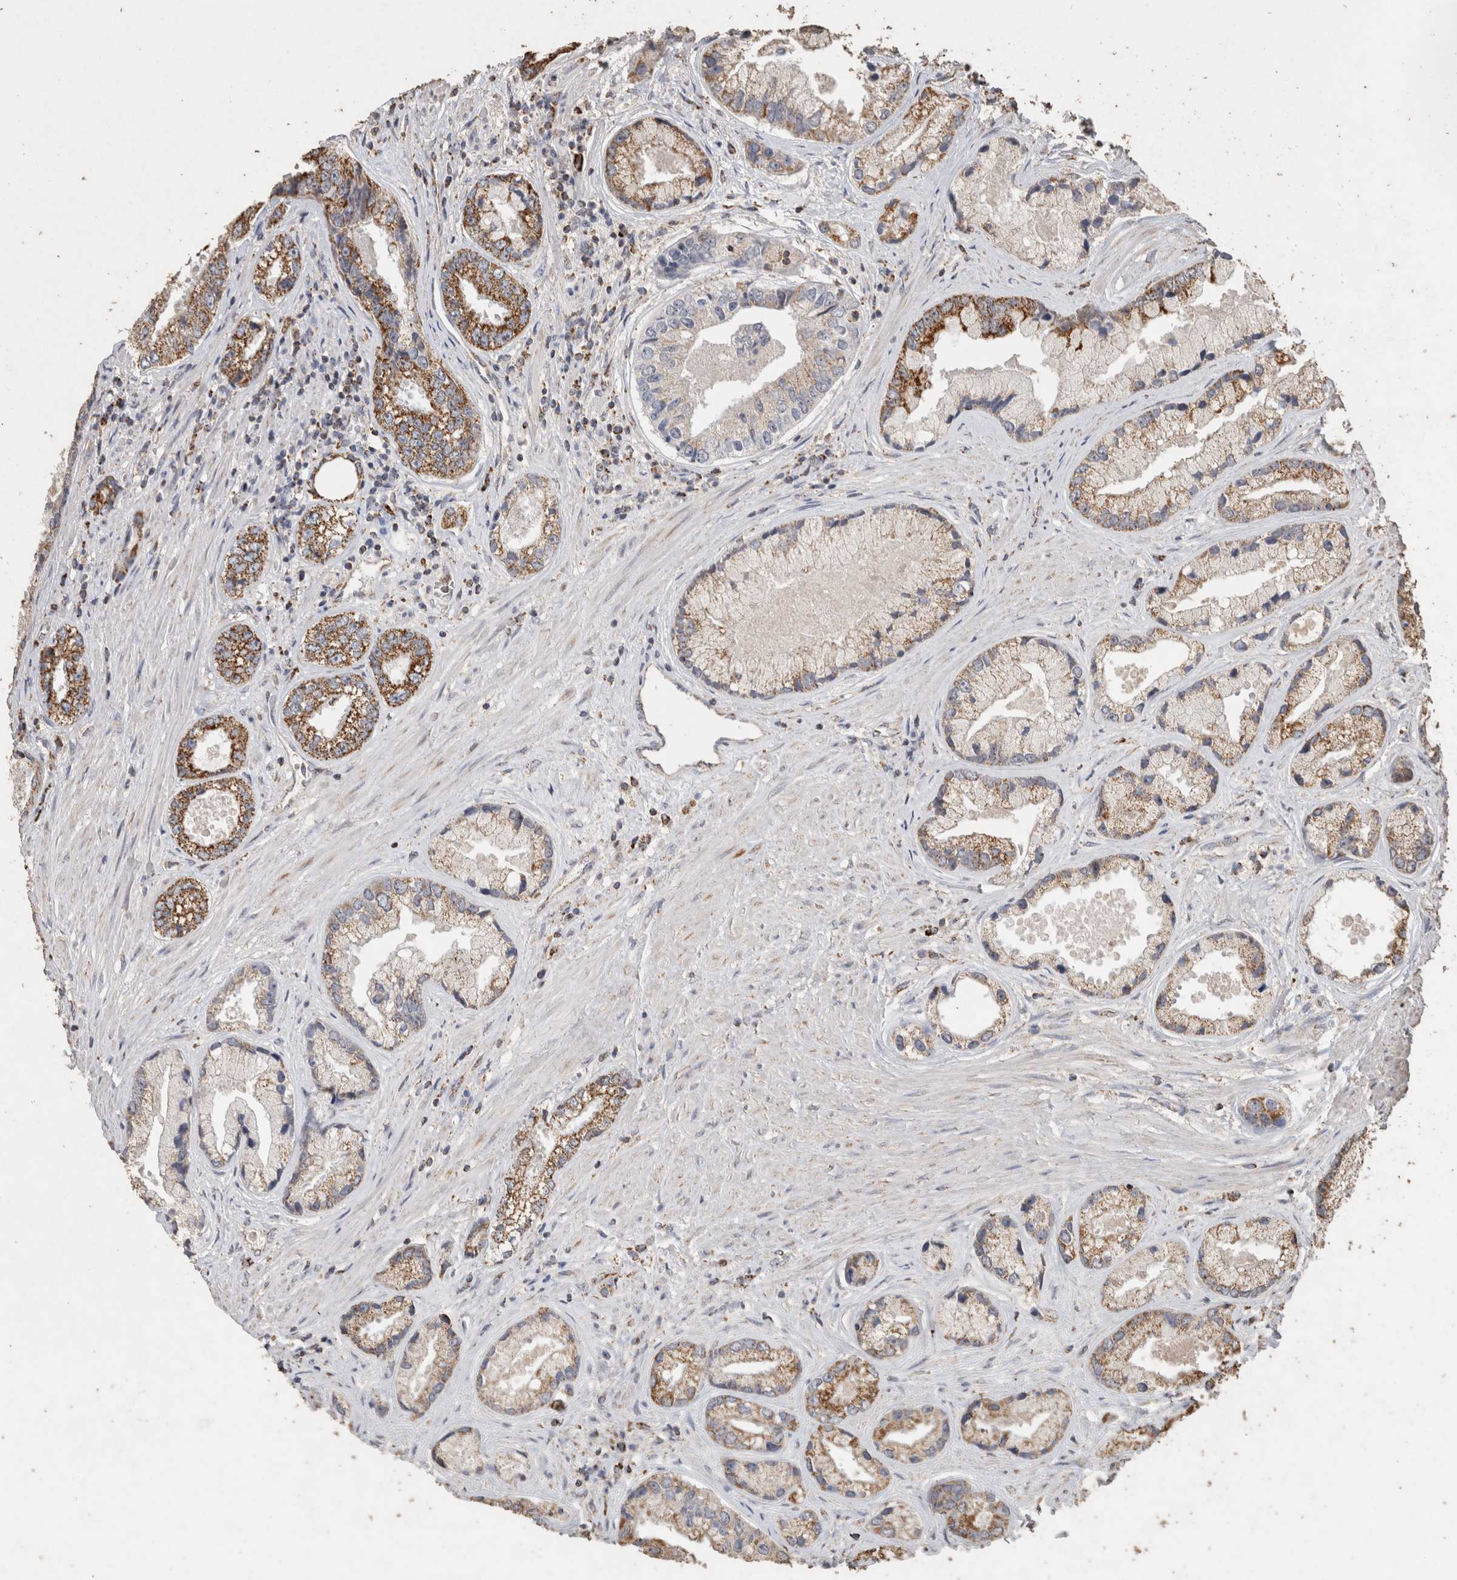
{"staining": {"intensity": "moderate", "quantity": ">75%", "location": "cytoplasmic/membranous"}, "tissue": "prostate cancer", "cell_type": "Tumor cells", "image_type": "cancer", "snomed": [{"axis": "morphology", "description": "Adenocarcinoma, High grade"}, {"axis": "topography", "description": "Prostate"}], "caption": "Adenocarcinoma (high-grade) (prostate) tissue reveals moderate cytoplasmic/membranous positivity in about >75% of tumor cells (Brightfield microscopy of DAB IHC at high magnification).", "gene": "ACADM", "patient": {"sex": "male", "age": 61}}